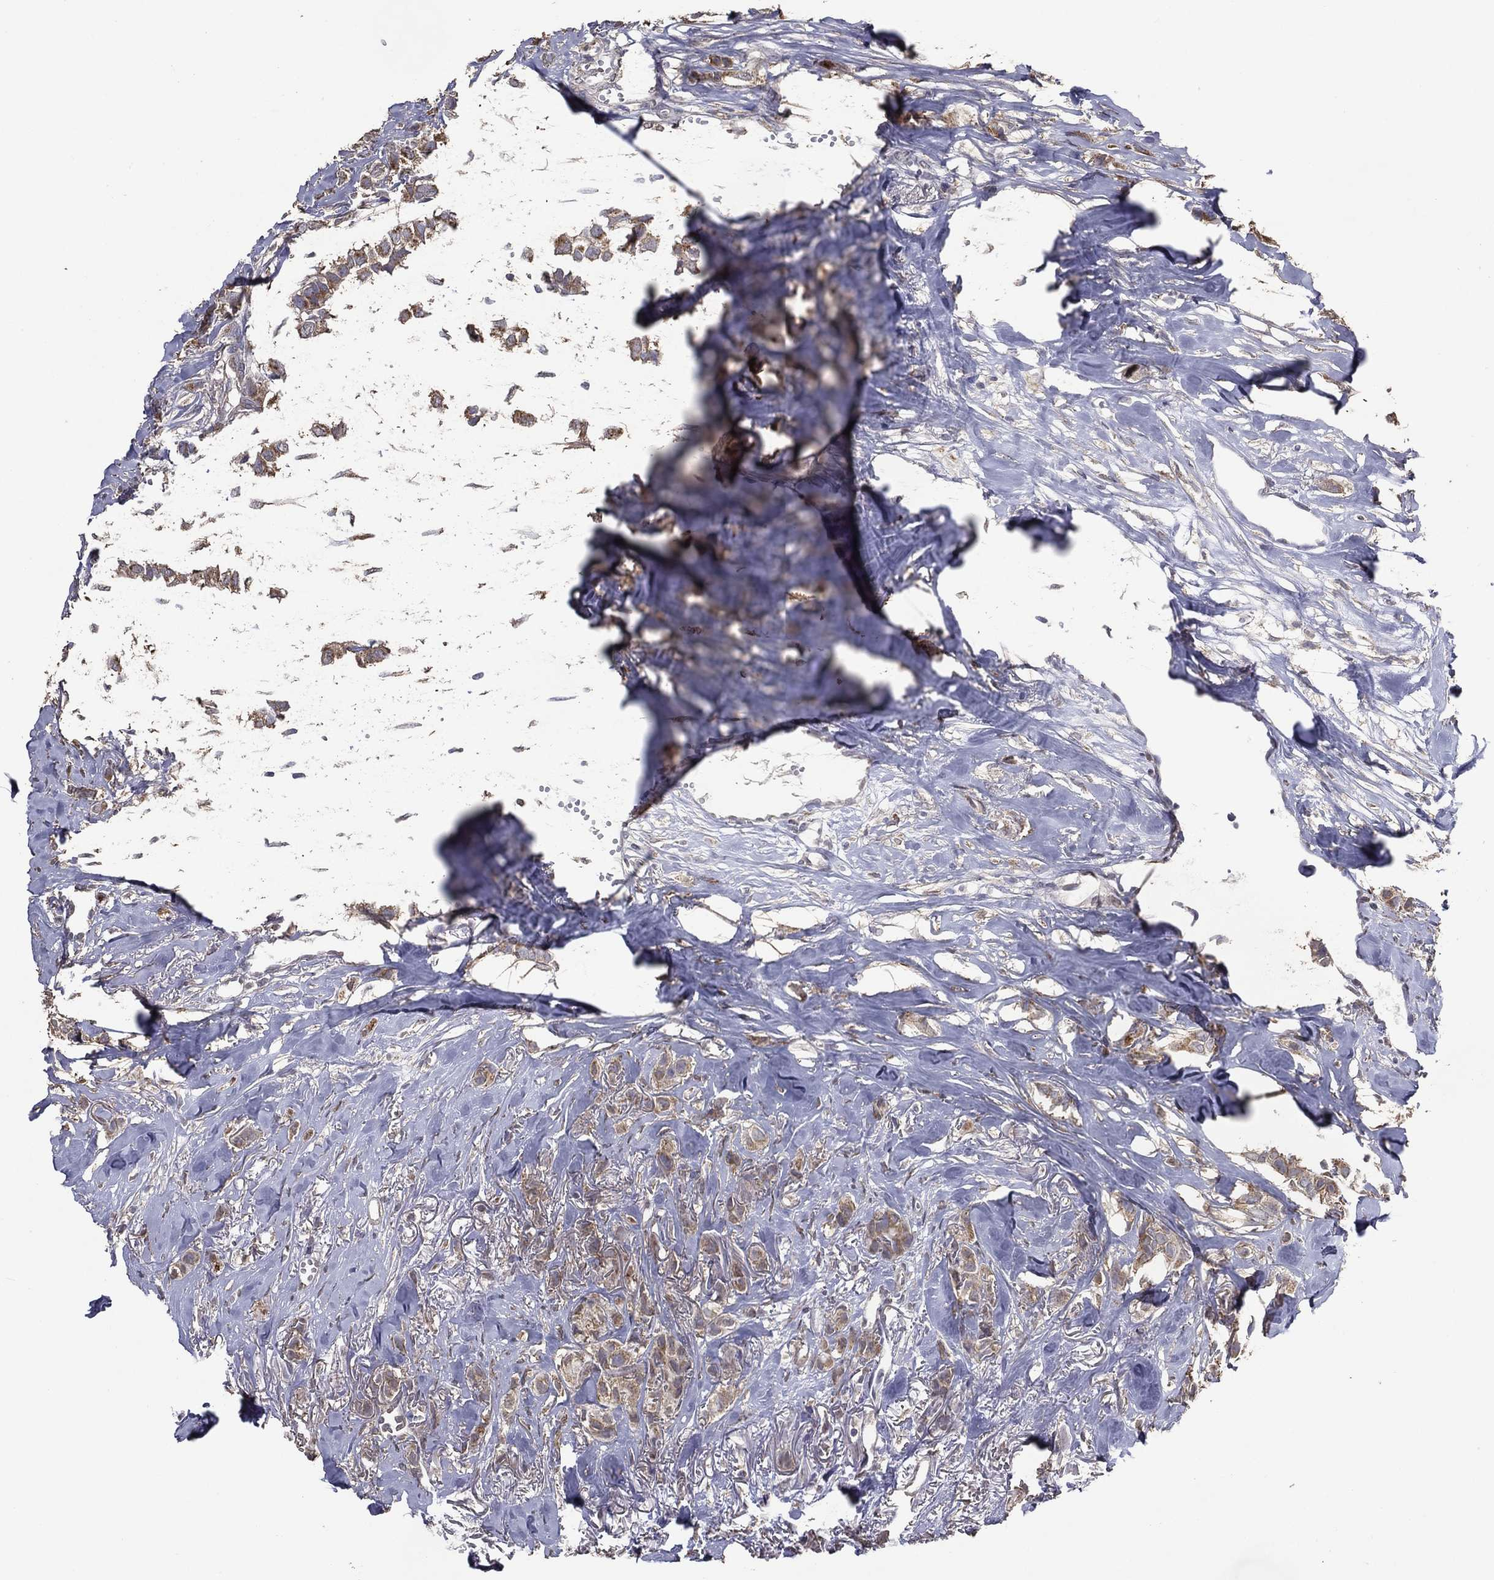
{"staining": {"intensity": "weak", "quantity": ">75%", "location": "cytoplasmic/membranous"}, "tissue": "breast cancer", "cell_type": "Tumor cells", "image_type": "cancer", "snomed": [{"axis": "morphology", "description": "Duct carcinoma"}, {"axis": "topography", "description": "Breast"}], "caption": "Brown immunohistochemical staining in breast cancer (intraductal carcinoma) reveals weak cytoplasmic/membranous positivity in about >75% of tumor cells.", "gene": "GPR183", "patient": {"sex": "female", "age": 85}}